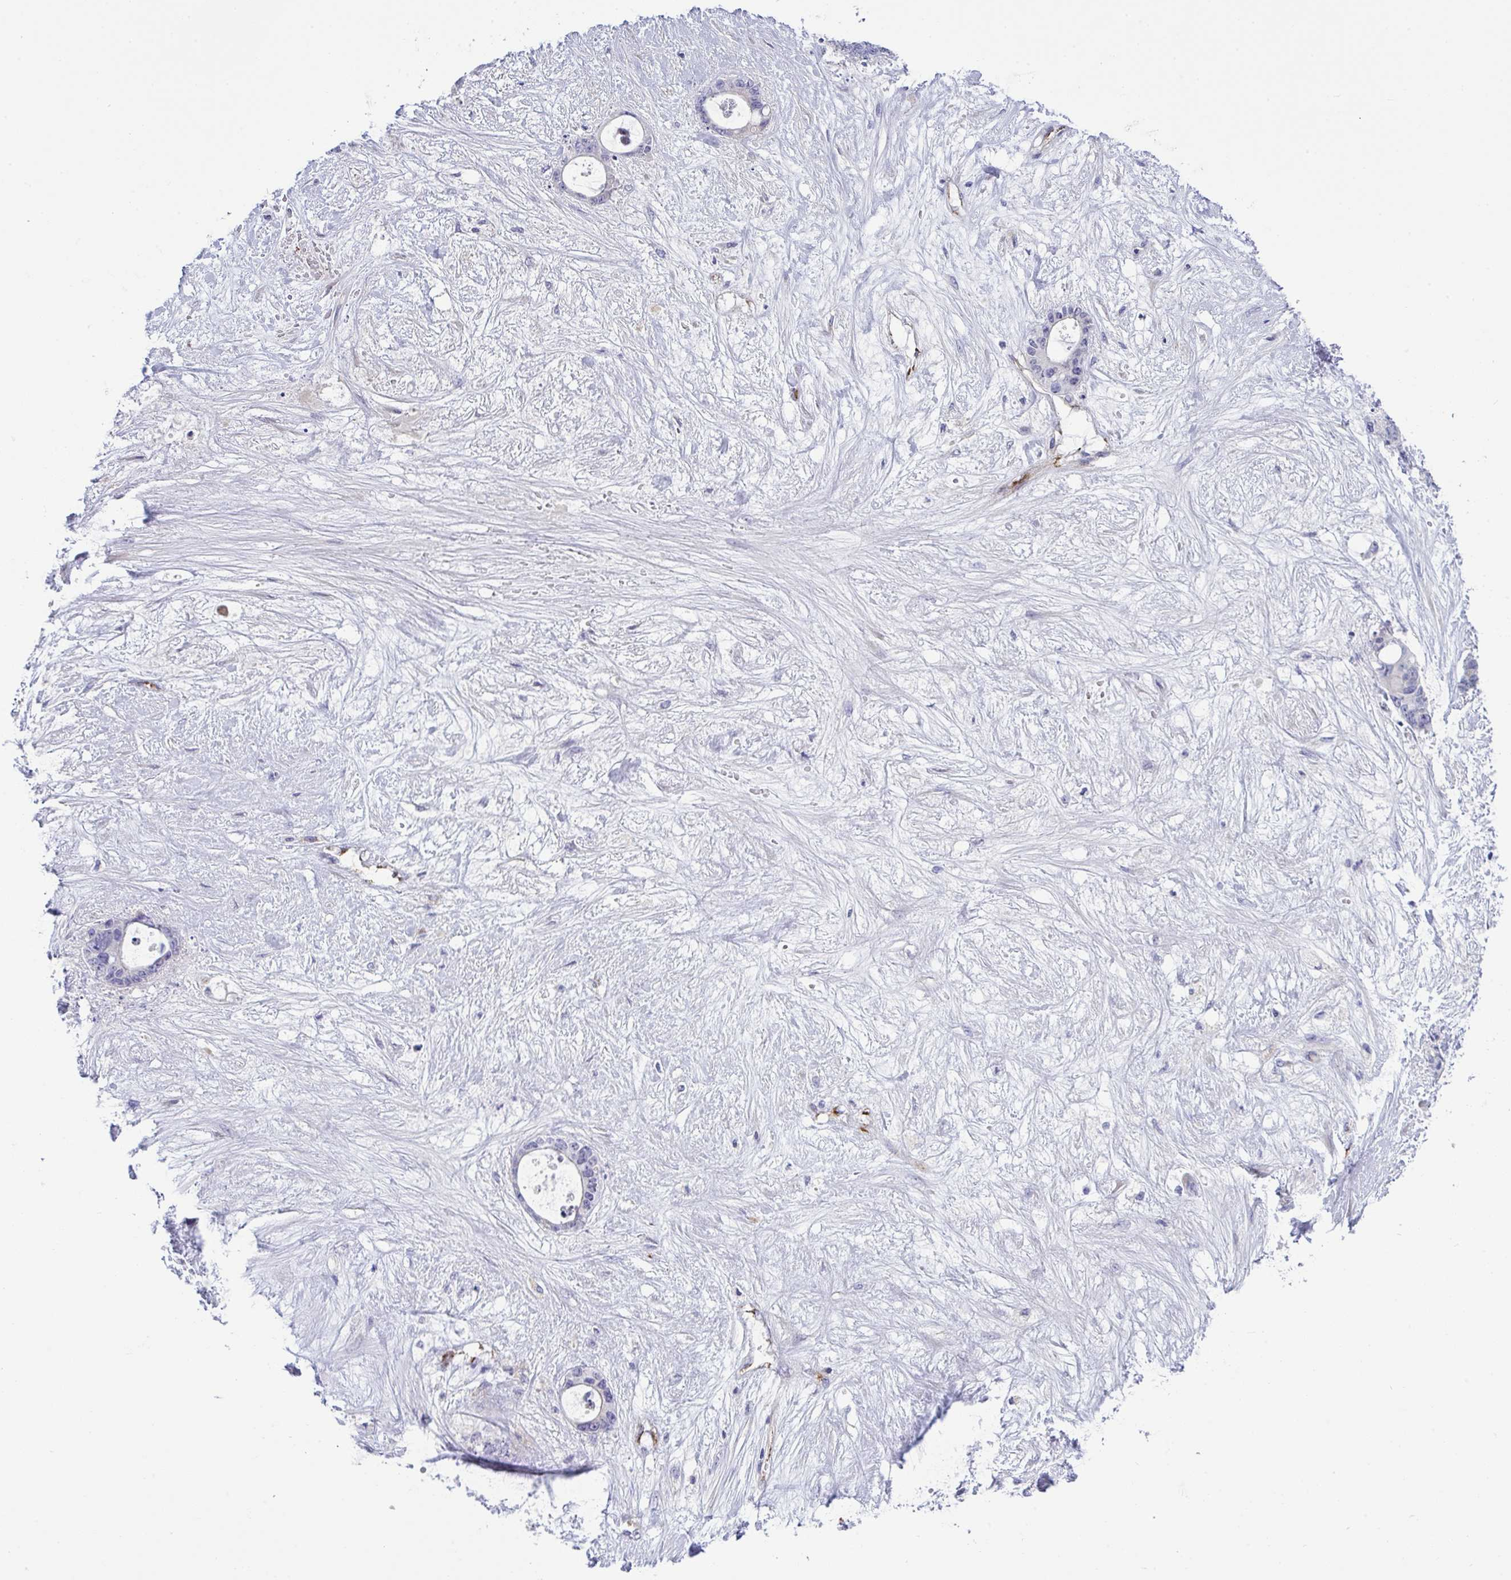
{"staining": {"intensity": "negative", "quantity": "none", "location": "none"}, "tissue": "liver cancer", "cell_type": "Tumor cells", "image_type": "cancer", "snomed": [{"axis": "morphology", "description": "Normal tissue, NOS"}, {"axis": "morphology", "description": "Cholangiocarcinoma"}, {"axis": "topography", "description": "Liver"}, {"axis": "topography", "description": "Peripheral nerve tissue"}], "caption": "A high-resolution image shows immunohistochemistry (IHC) staining of liver cholangiocarcinoma, which demonstrates no significant staining in tumor cells. (Brightfield microscopy of DAB (3,3'-diaminobenzidine) immunohistochemistry (IHC) at high magnification).", "gene": "TOR1AIP2", "patient": {"sex": "female", "age": 73}}